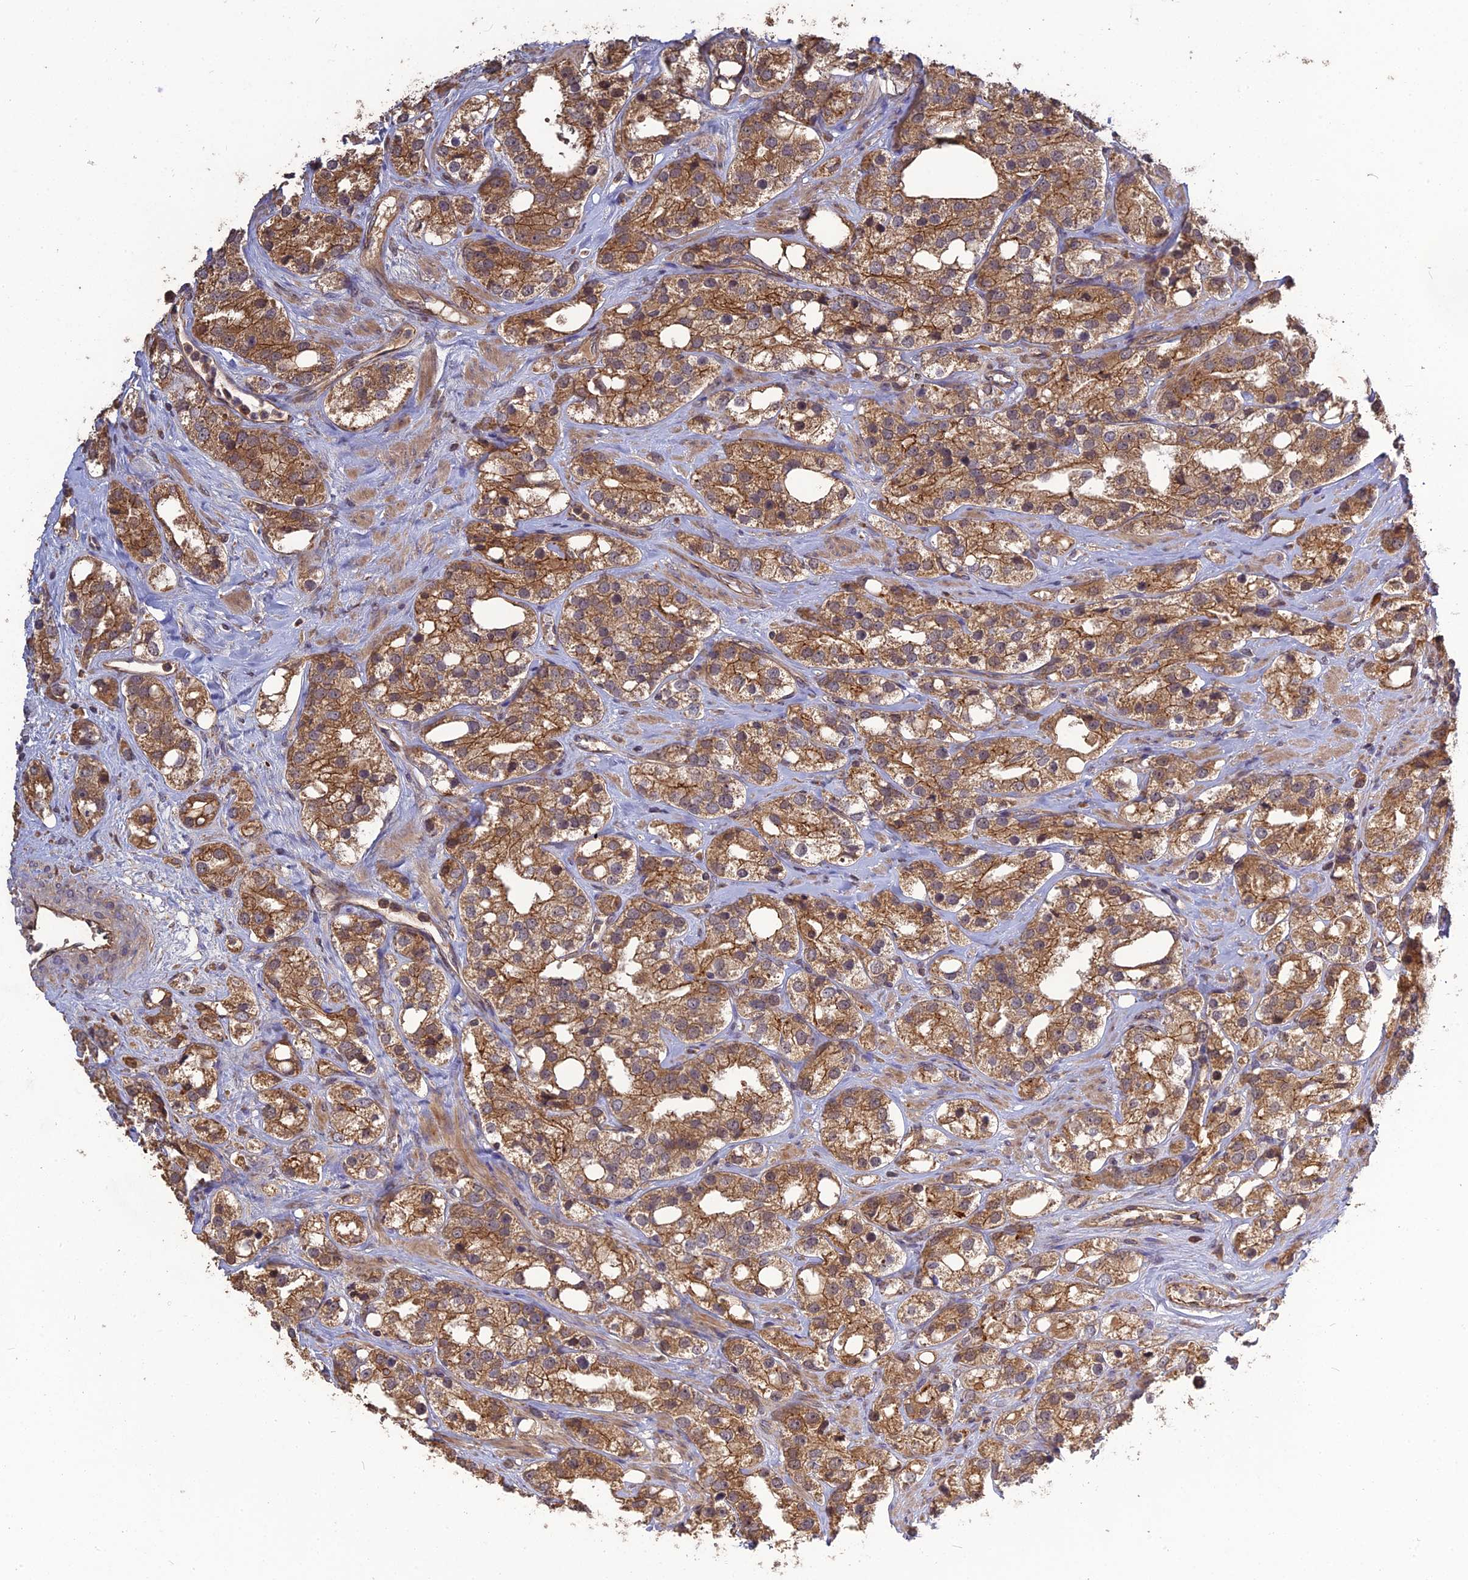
{"staining": {"intensity": "moderate", "quantity": ">75%", "location": "cytoplasmic/membranous"}, "tissue": "prostate cancer", "cell_type": "Tumor cells", "image_type": "cancer", "snomed": [{"axis": "morphology", "description": "Adenocarcinoma, NOS"}, {"axis": "topography", "description": "Prostate"}], "caption": "High-power microscopy captured an immunohistochemistry image of prostate cancer, revealing moderate cytoplasmic/membranous expression in about >75% of tumor cells. Nuclei are stained in blue.", "gene": "ARHGAP40", "patient": {"sex": "male", "age": 79}}